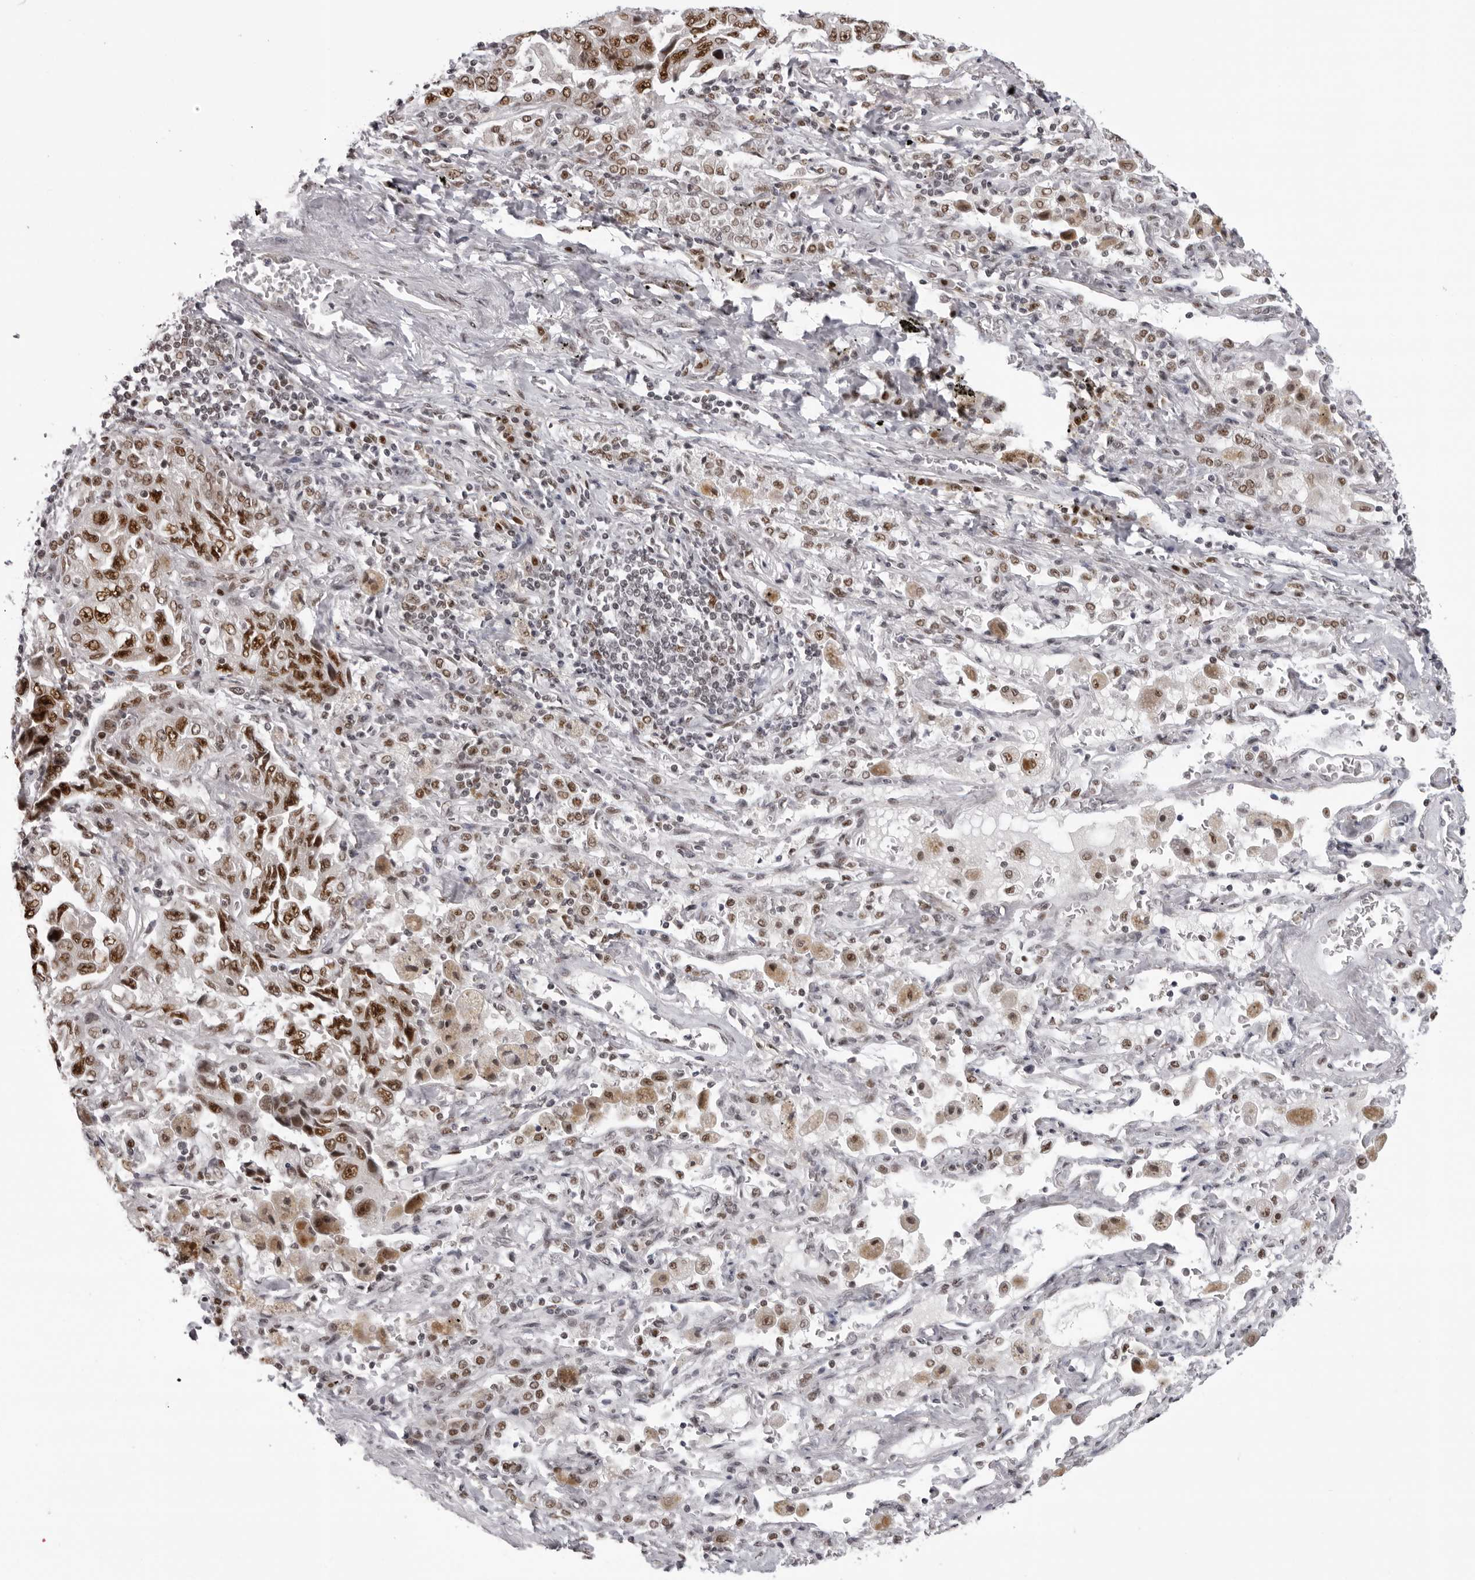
{"staining": {"intensity": "moderate", "quantity": ">75%", "location": "nuclear"}, "tissue": "lung cancer", "cell_type": "Tumor cells", "image_type": "cancer", "snomed": [{"axis": "morphology", "description": "Adenocarcinoma, NOS"}, {"axis": "topography", "description": "Lung"}], "caption": "A histopathology image of lung adenocarcinoma stained for a protein shows moderate nuclear brown staining in tumor cells.", "gene": "HEXIM2", "patient": {"sex": "female", "age": 51}}